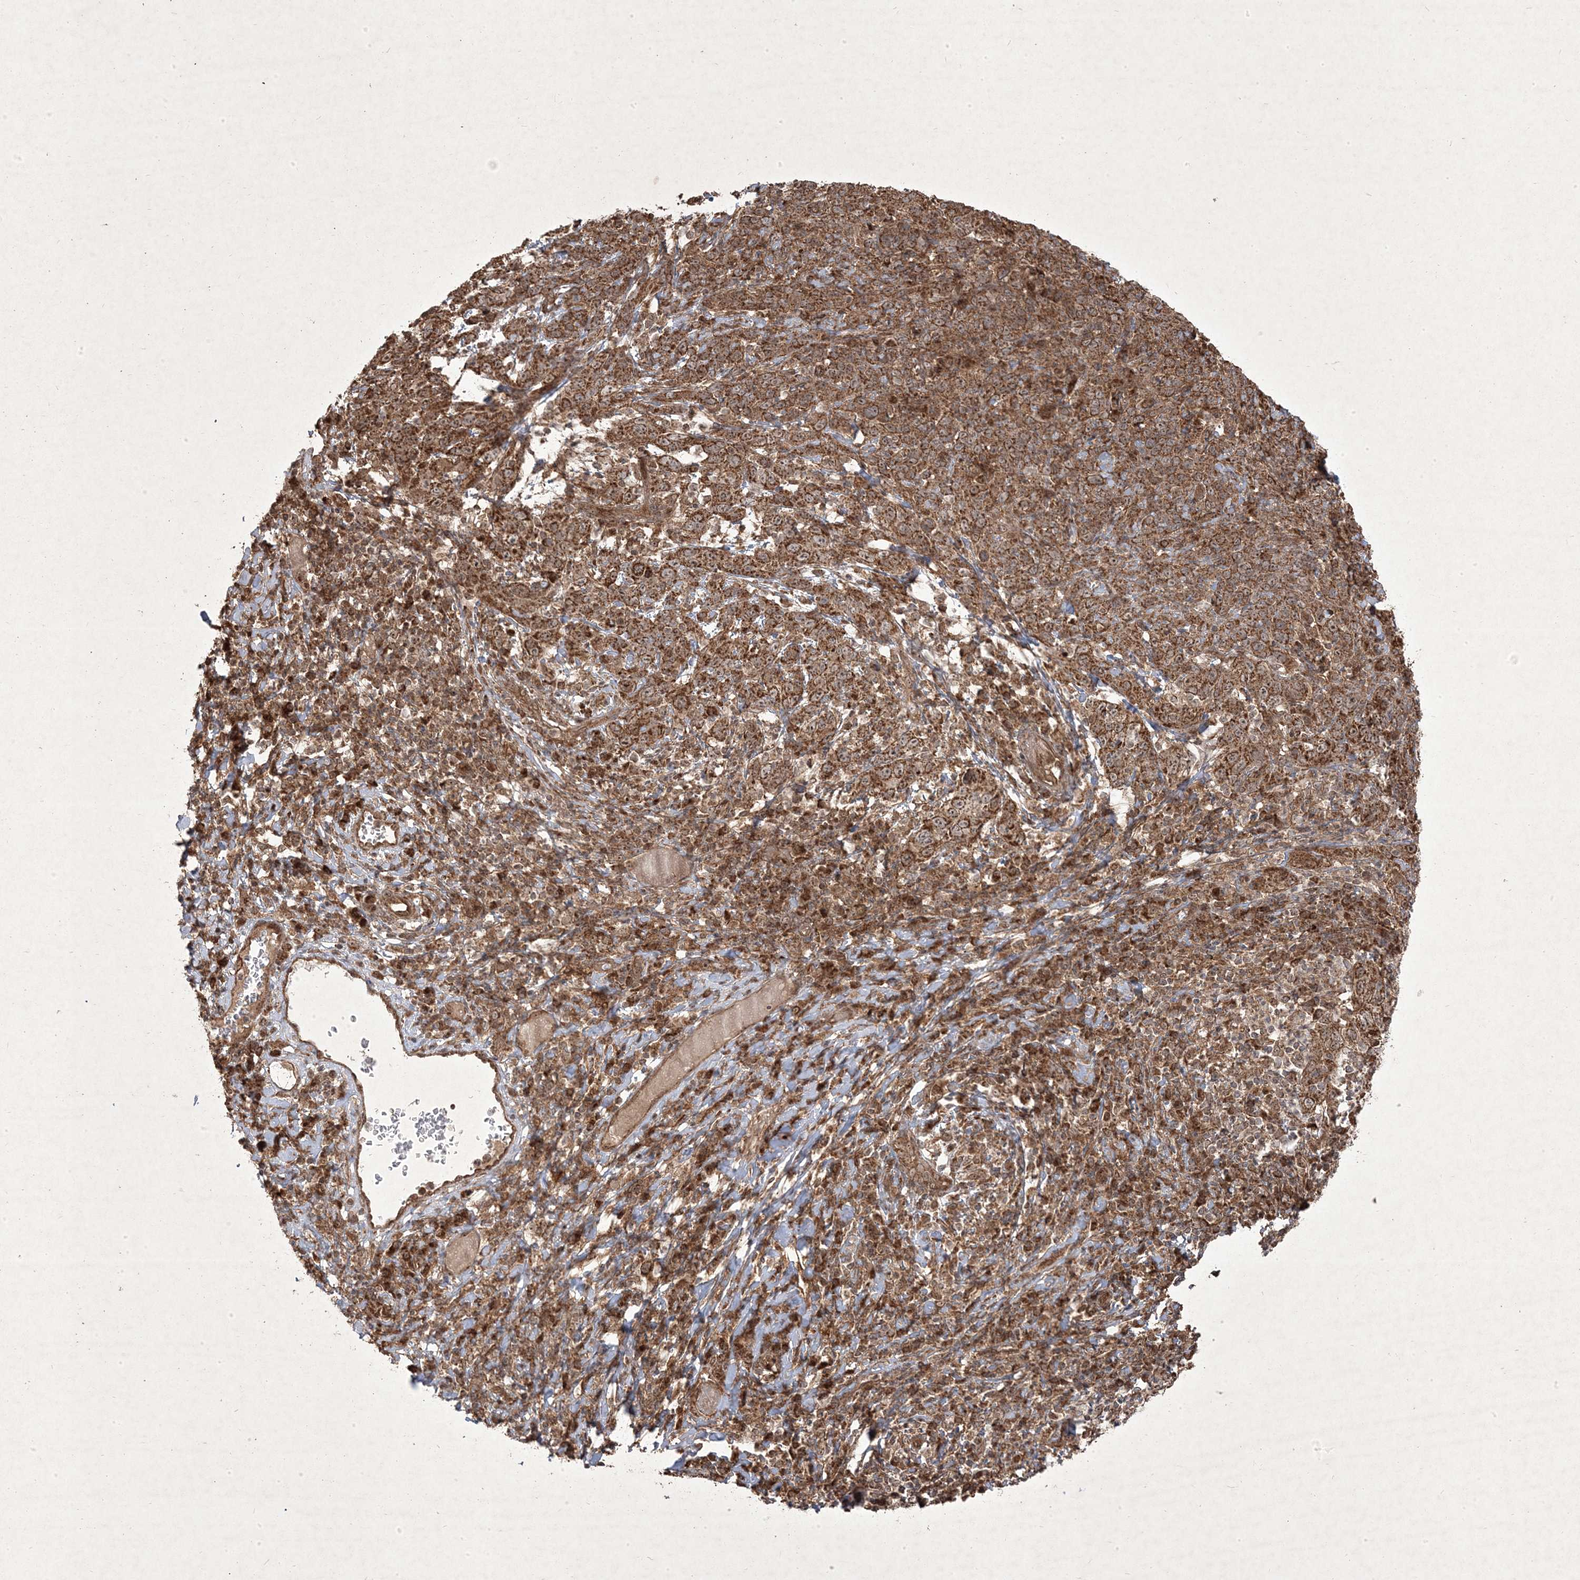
{"staining": {"intensity": "moderate", "quantity": ">75%", "location": "cytoplasmic/membranous,nuclear"}, "tissue": "cervical cancer", "cell_type": "Tumor cells", "image_type": "cancer", "snomed": [{"axis": "morphology", "description": "Squamous cell carcinoma, NOS"}, {"axis": "topography", "description": "Cervix"}], "caption": "A high-resolution histopathology image shows immunohistochemistry staining of cervical squamous cell carcinoma, which exhibits moderate cytoplasmic/membranous and nuclear positivity in approximately >75% of tumor cells.", "gene": "PLEKHM2", "patient": {"sex": "female", "age": 46}}